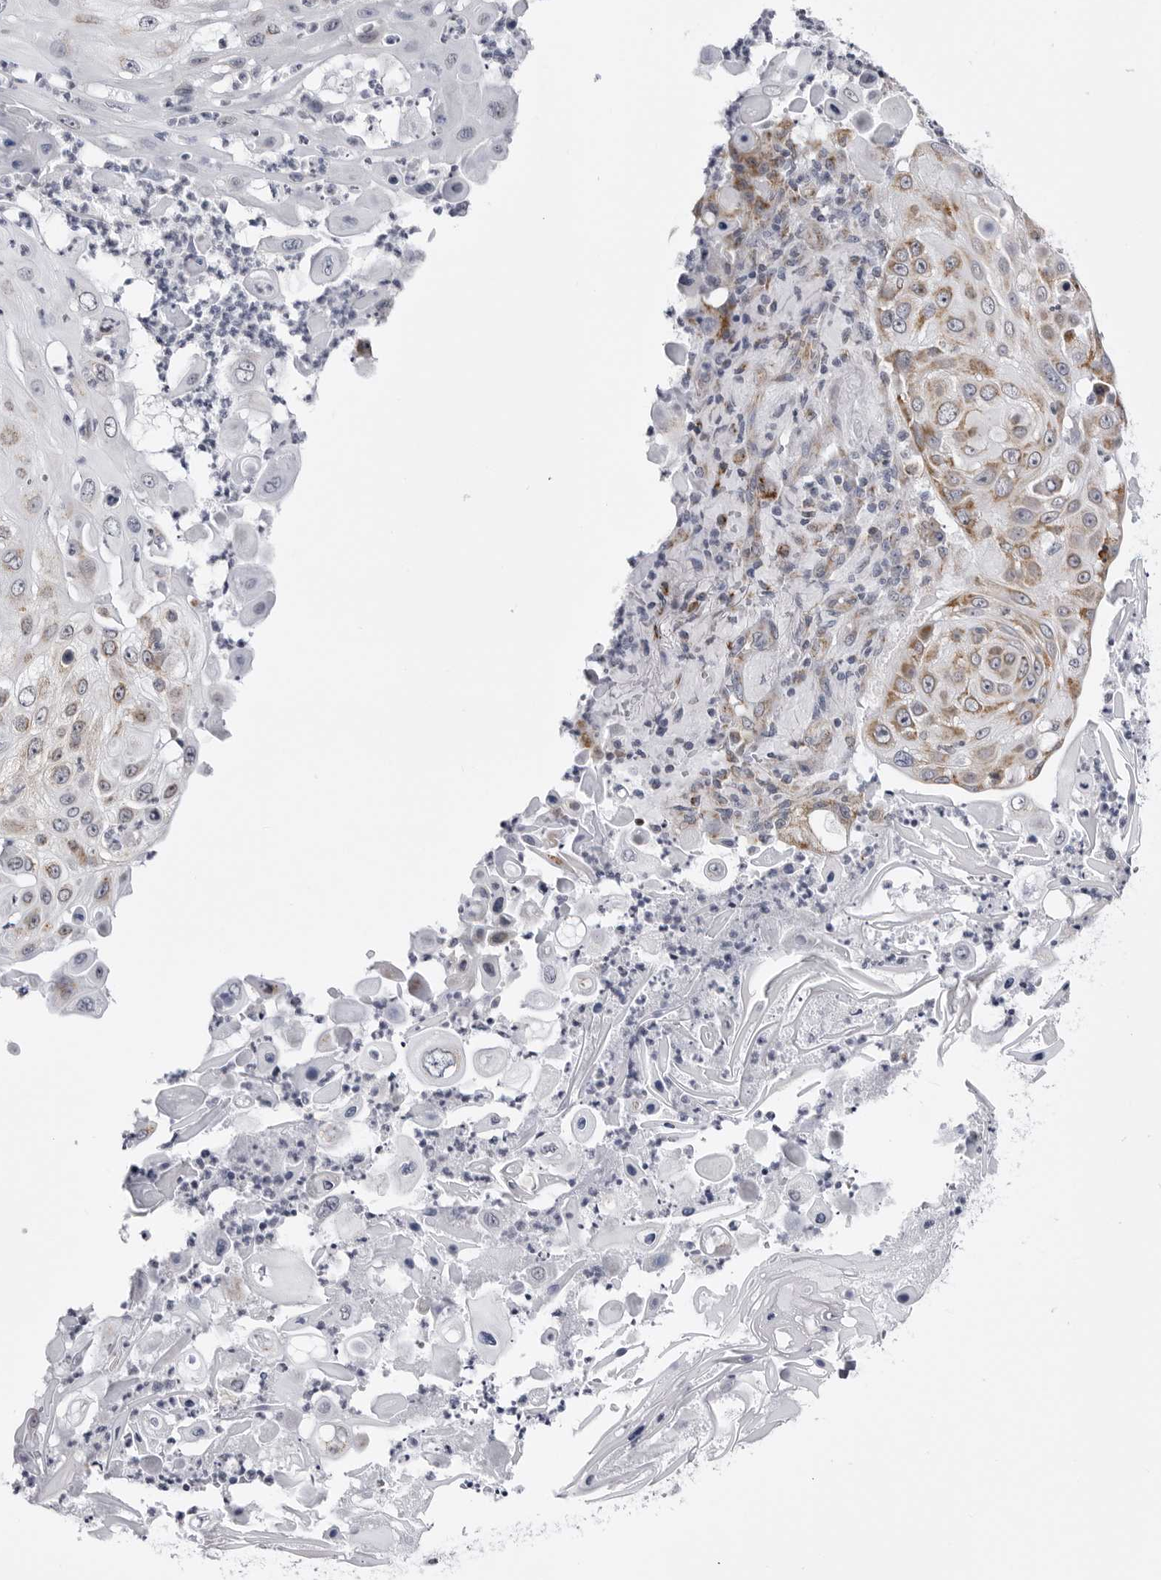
{"staining": {"intensity": "moderate", "quantity": "25%-75%", "location": "cytoplasmic/membranous"}, "tissue": "skin cancer", "cell_type": "Tumor cells", "image_type": "cancer", "snomed": [{"axis": "morphology", "description": "Squamous cell carcinoma, NOS"}, {"axis": "topography", "description": "Skin"}], "caption": "This histopathology image exhibits immunohistochemistry staining of skin squamous cell carcinoma, with medium moderate cytoplasmic/membranous positivity in about 25%-75% of tumor cells.", "gene": "FH", "patient": {"sex": "female", "age": 44}}